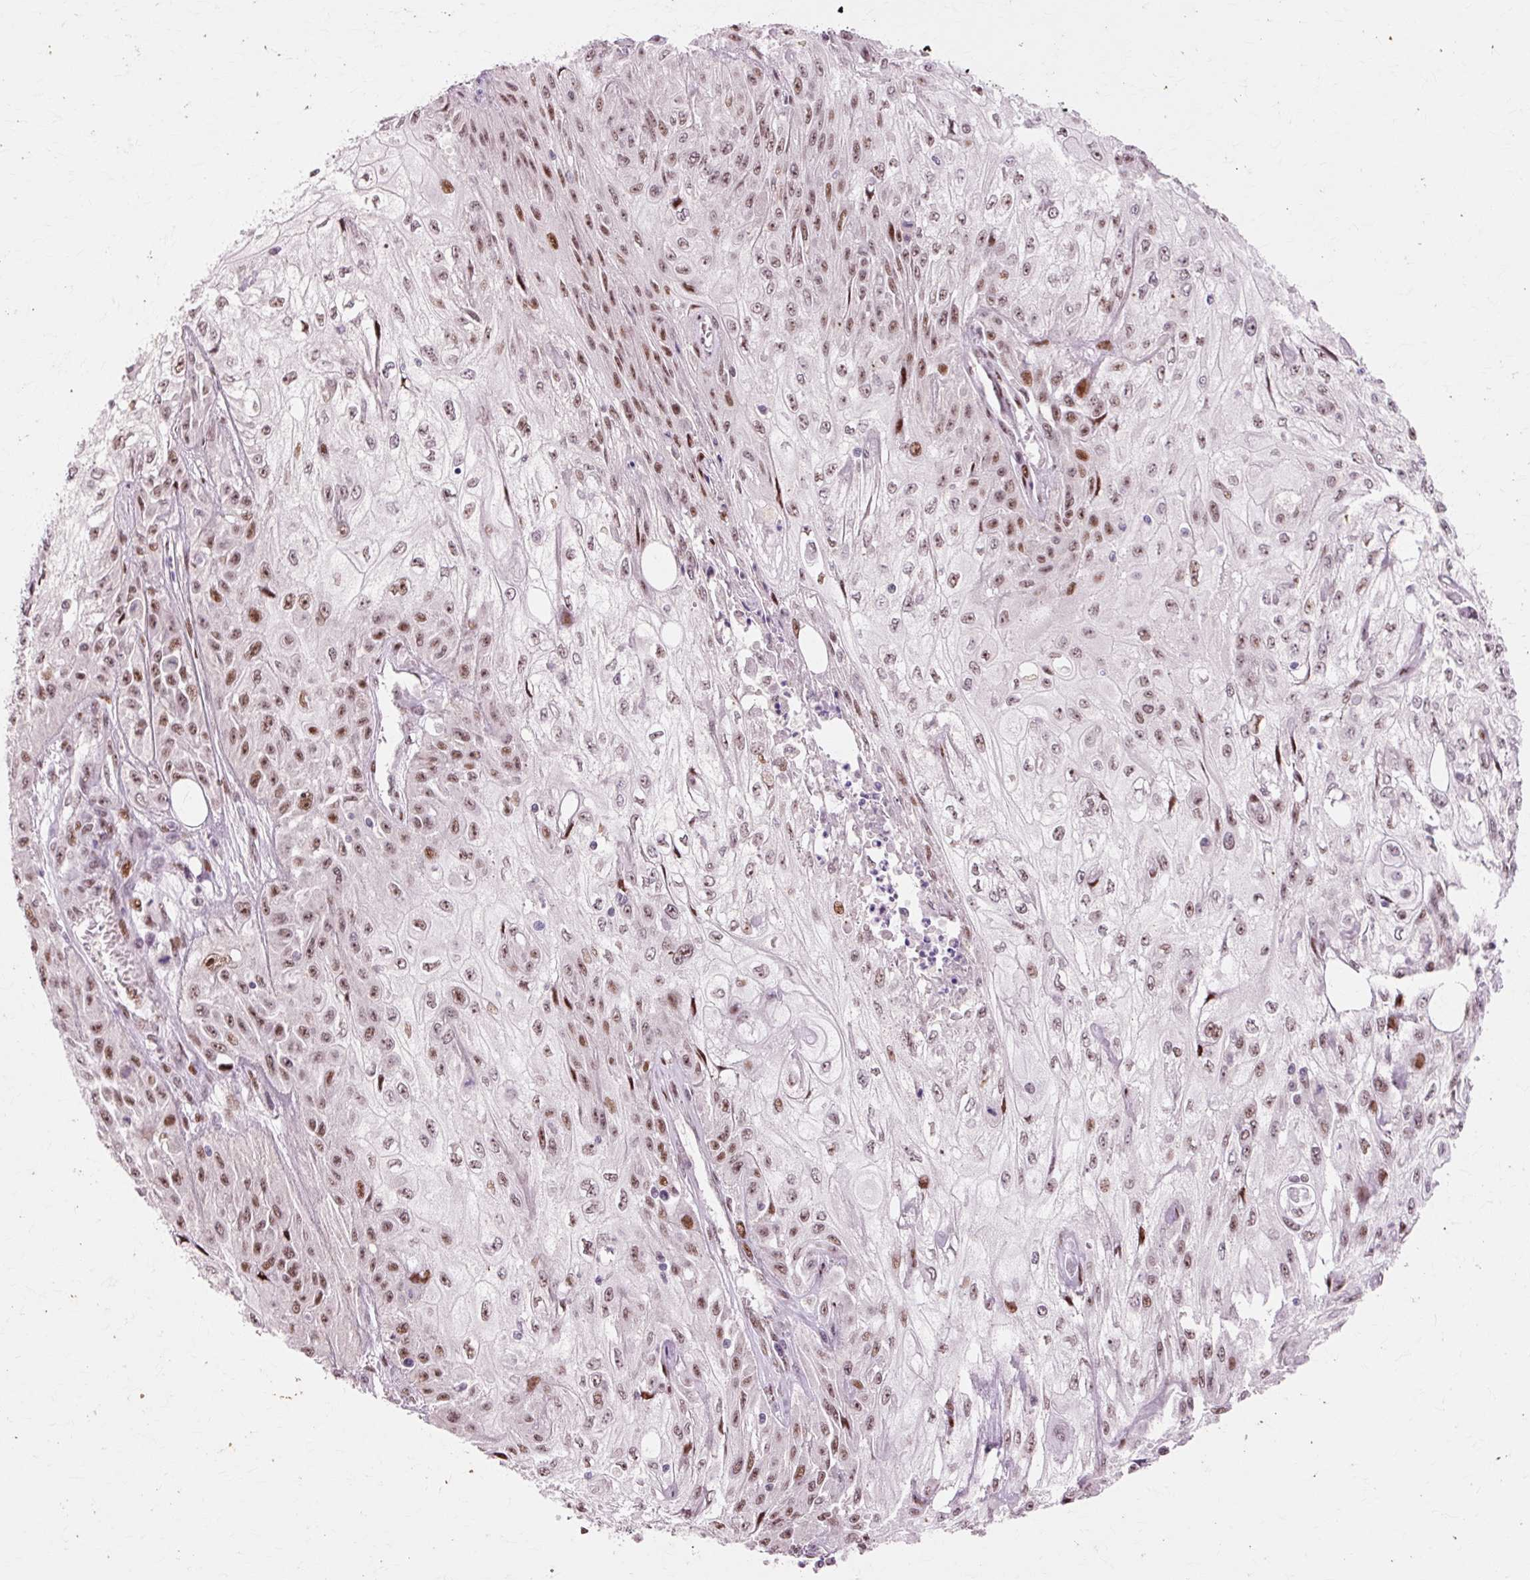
{"staining": {"intensity": "moderate", "quantity": ">75%", "location": "nuclear"}, "tissue": "skin cancer", "cell_type": "Tumor cells", "image_type": "cancer", "snomed": [{"axis": "morphology", "description": "Squamous cell carcinoma, NOS"}, {"axis": "morphology", "description": "Squamous cell carcinoma, metastatic, NOS"}, {"axis": "topography", "description": "Skin"}, {"axis": "topography", "description": "Lymph node"}], "caption": "The image displays a brown stain indicating the presence of a protein in the nuclear of tumor cells in skin metastatic squamous cell carcinoma.", "gene": "MACROD2", "patient": {"sex": "male", "age": 75}}